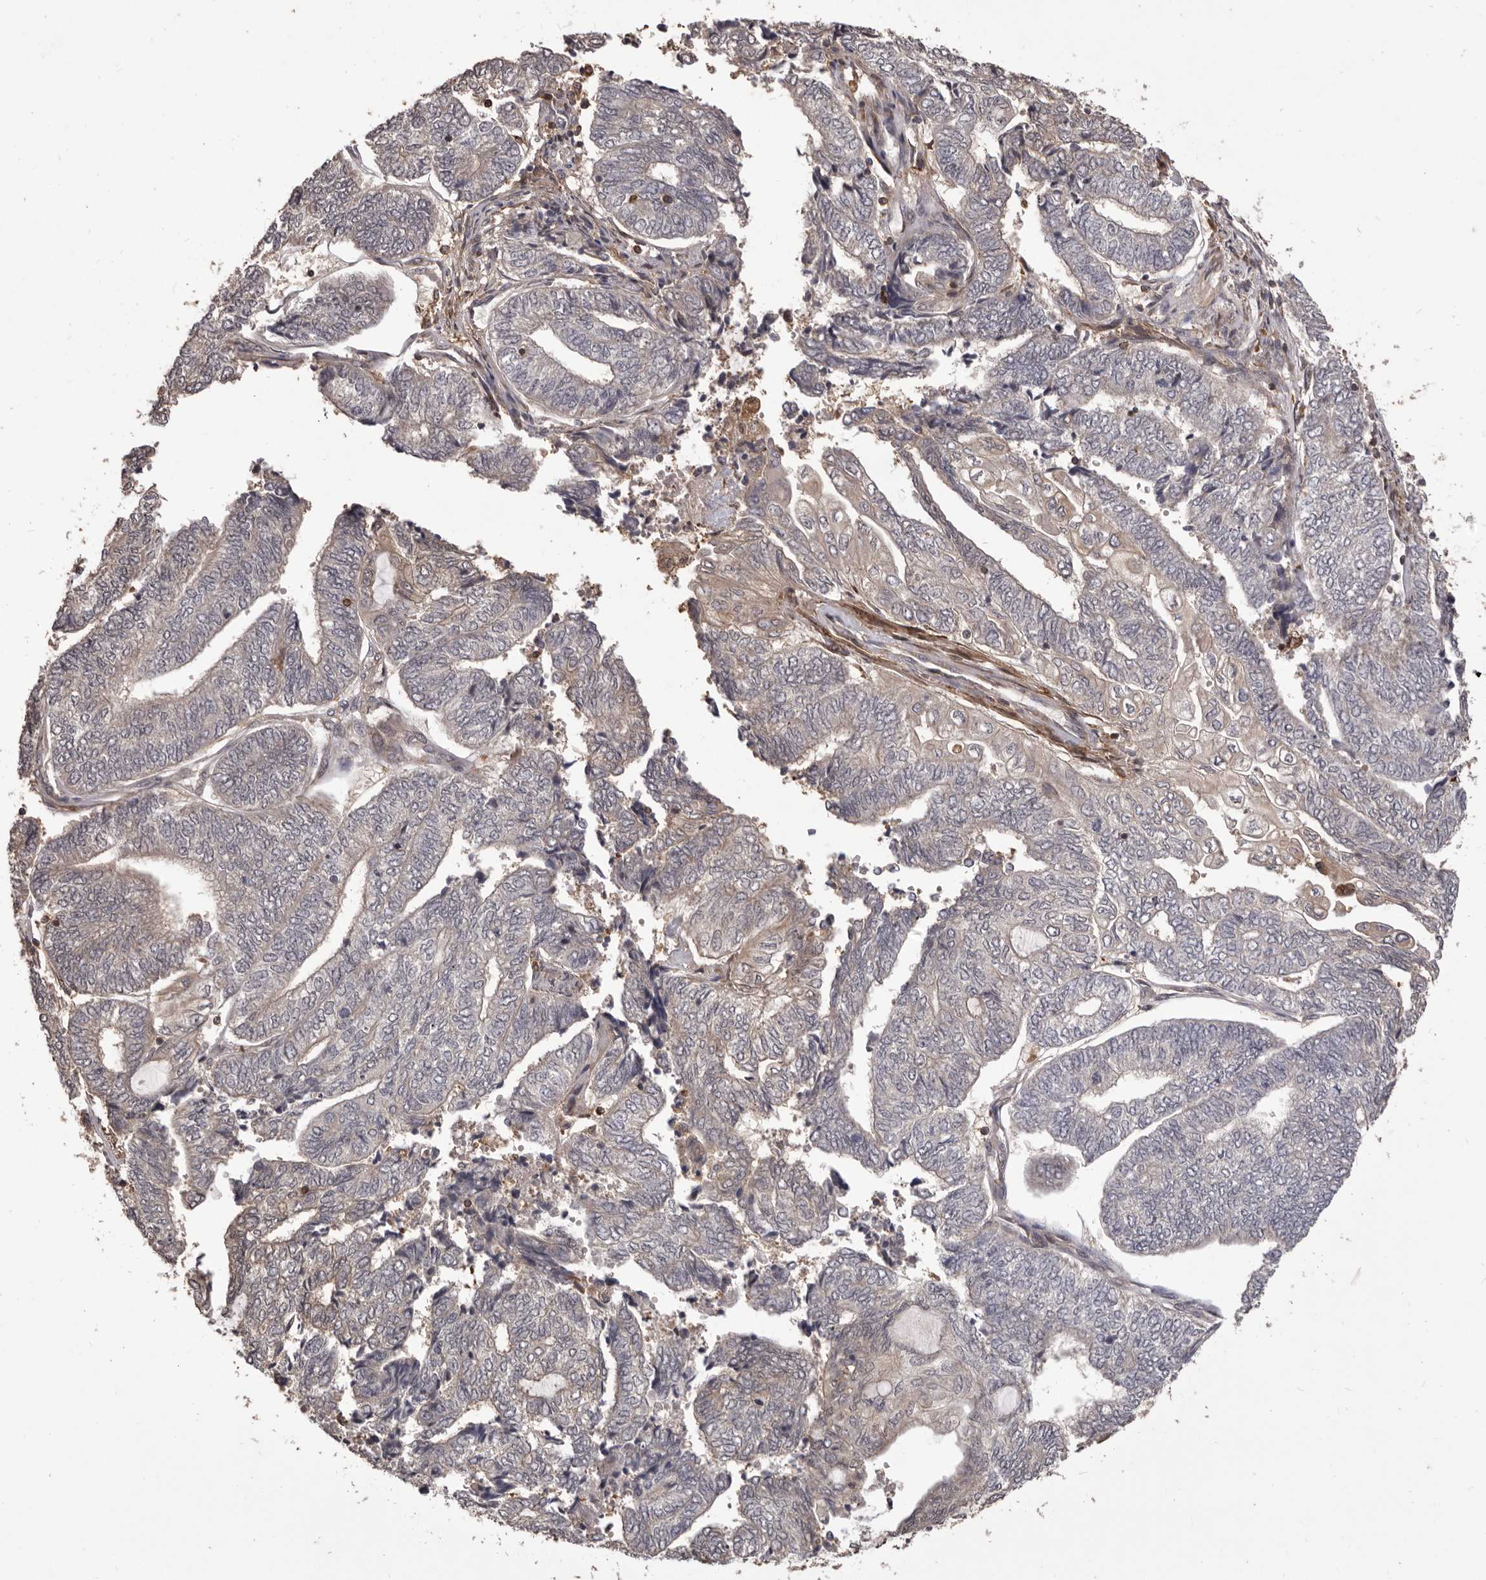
{"staining": {"intensity": "negative", "quantity": "none", "location": "none"}, "tissue": "endometrial cancer", "cell_type": "Tumor cells", "image_type": "cancer", "snomed": [{"axis": "morphology", "description": "Adenocarcinoma, NOS"}, {"axis": "topography", "description": "Uterus"}, {"axis": "topography", "description": "Endometrium"}], "caption": "Immunohistochemistry image of neoplastic tissue: endometrial cancer stained with DAB (3,3'-diaminobenzidine) demonstrates no significant protein staining in tumor cells.", "gene": "GLIPR2", "patient": {"sex": "female", "age": 70}}